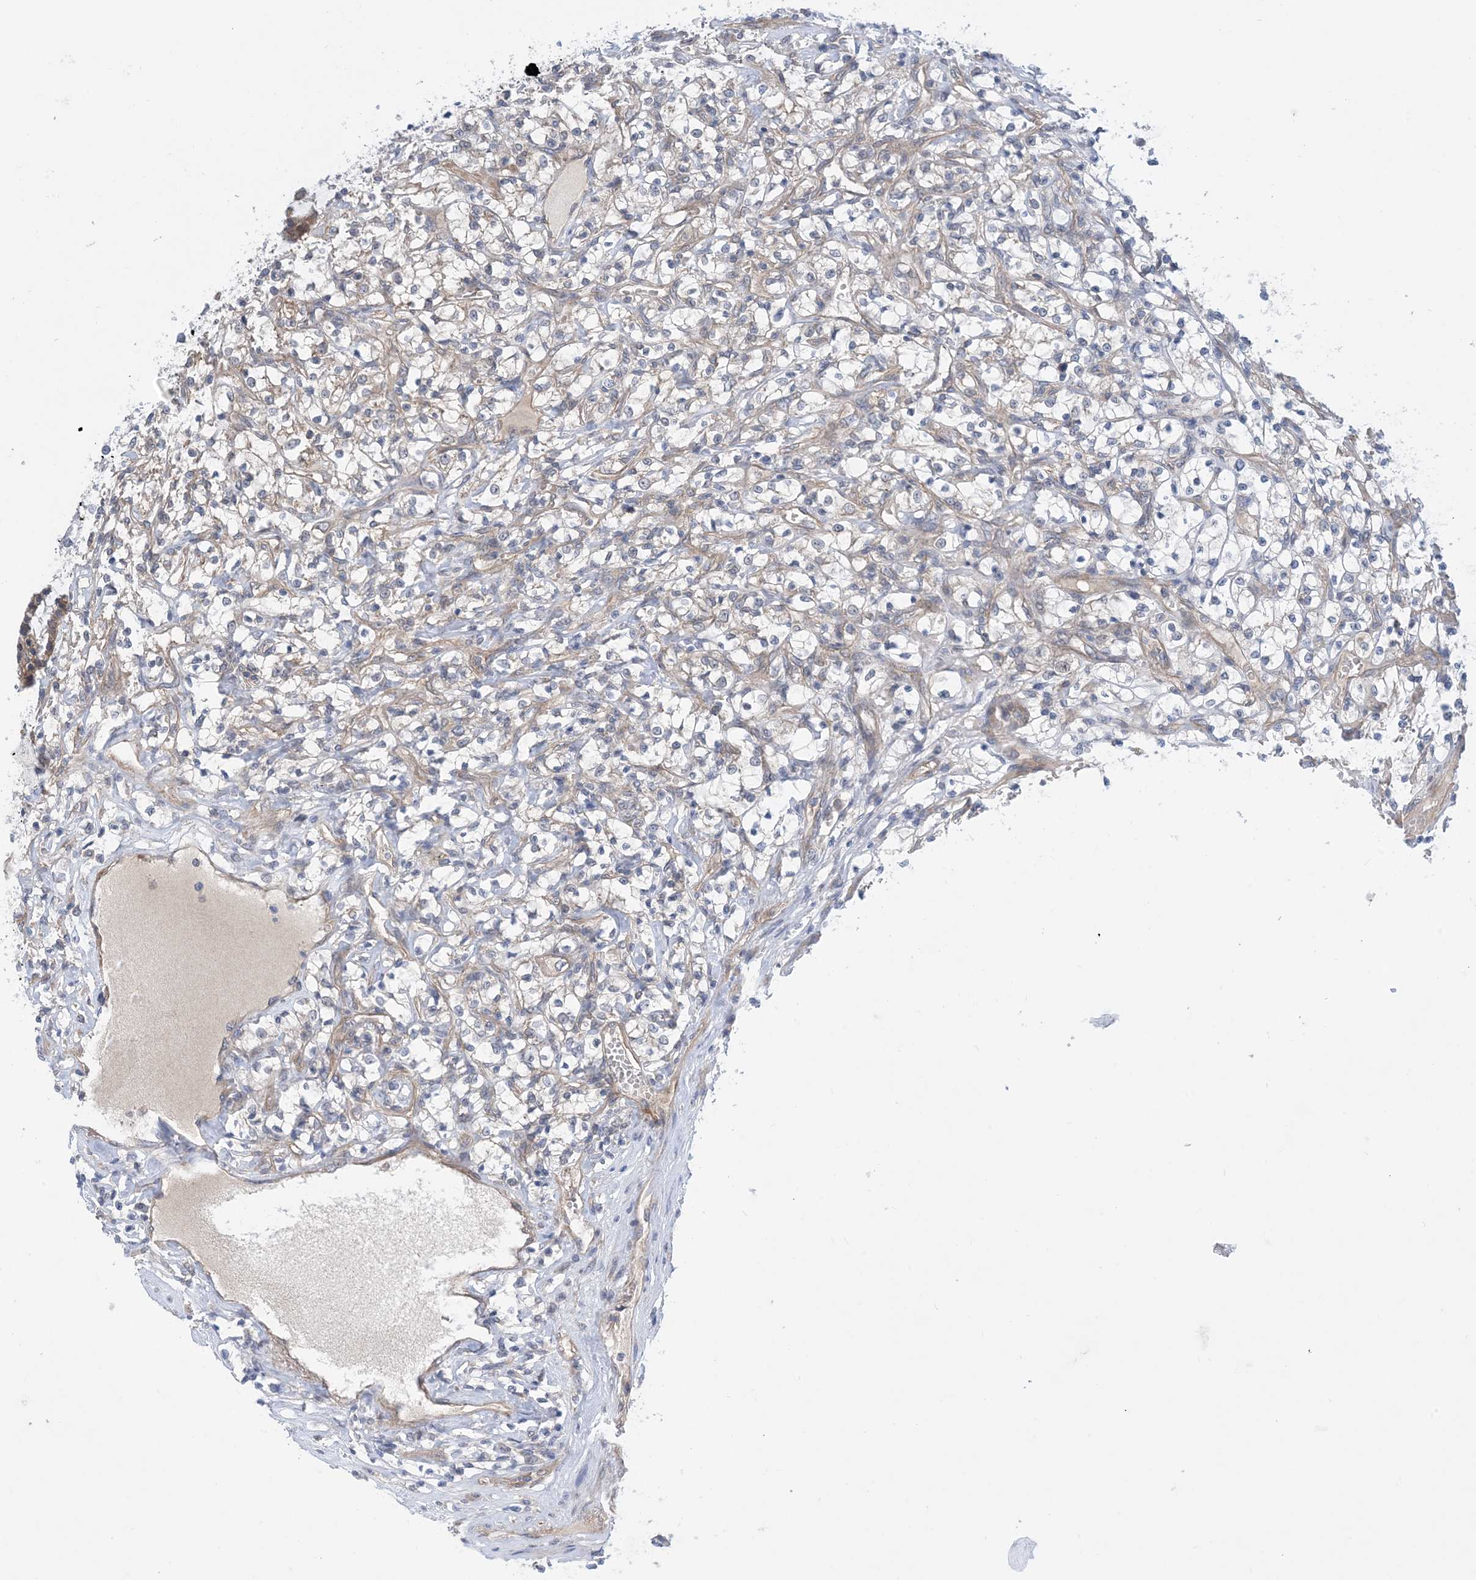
{"staining": {"intensity": "weak", "quantity": "25%-75%", "location": "cytoplasmic/membranous"}, "tissue": "renal cancer", "cell_type": "Tumor cells", "image_type": "cancer", "snomed": [{"axis": "morphology", "description": "Adenocarcinoma, NOS"}, {"axis": "topography", "description": "Kidney"}], "caption": "Protein analysis of adenocarcinoma (renal) tissue displays weak cytoplasmic/membranous expression in approximately 25%-75% of tumor cells.", "gene": "EHBP1", "patient": {"sex": "female", "age": 69}}